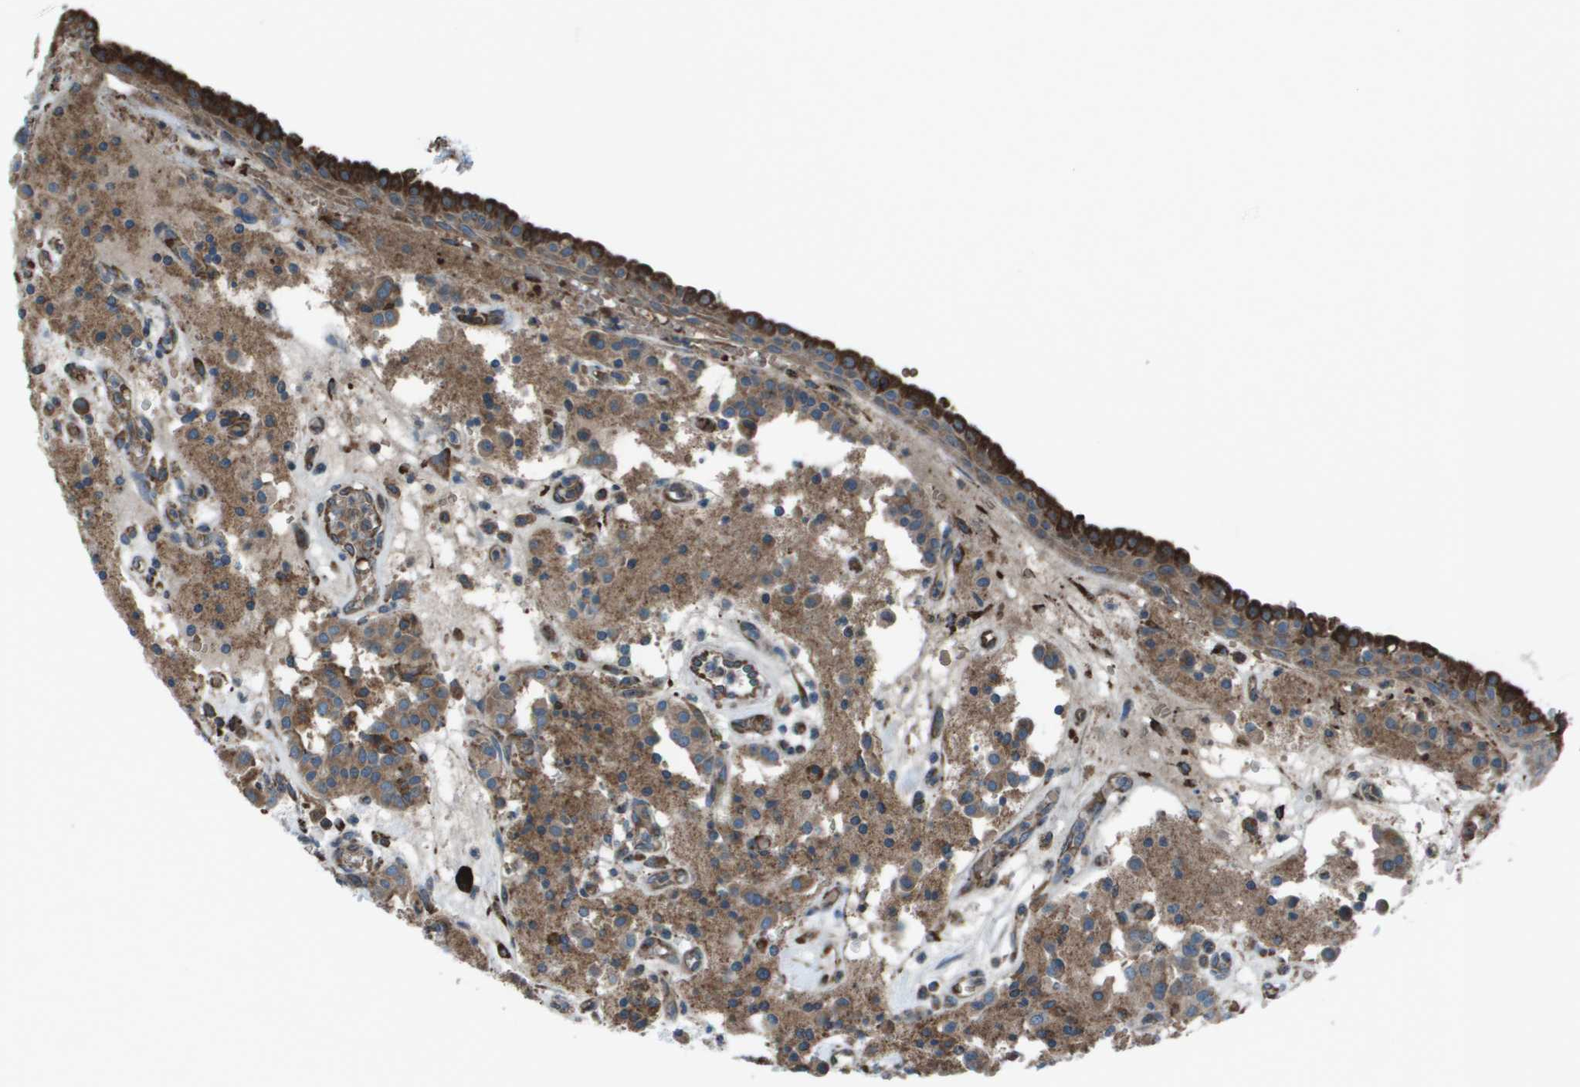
{"staining": {"intensity": "moderate", "quantity": ">75%", "location": "cytoplasmic/membranous"}, "tissue": "carcinoid", "cell_type": "Tumor cells", "image_type": "cancer", "snomed": [{"axis": "morphology", "description": "Carcinoid, malignant, NOS"}, {"axis": "topography", "description": "Lung"}], "caption": "Carcinoid (malignant) stained with IHC reveals moderate cytoplasmic/membranous staining in approximately >75% of tumor cells. The staining was performed using DAB to visualize the protein expression in brown, while the nuclei were stained in blue with hematoxylin (Magnification: 20x).", "gene": "UTS2", "patient": {"sex": "male", "age": 30}}